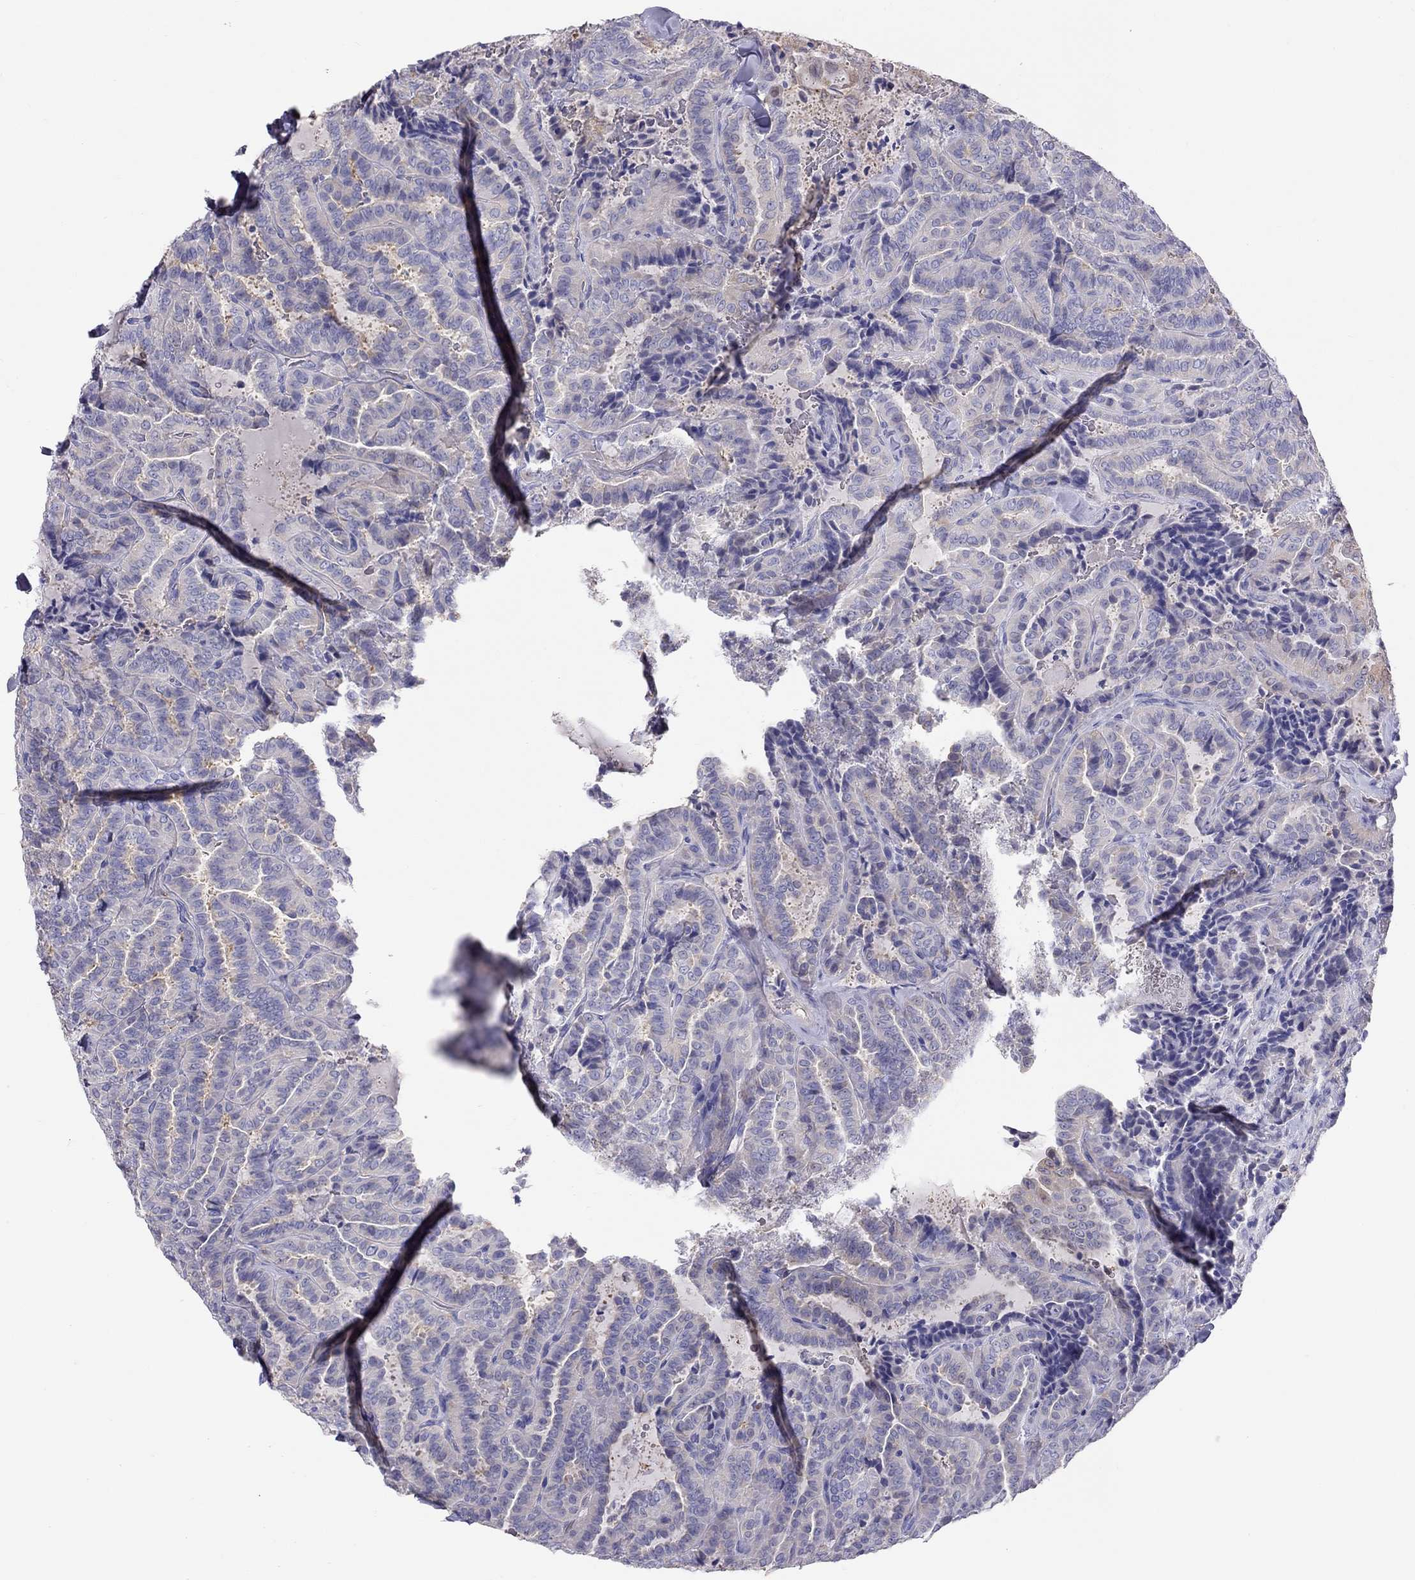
{"staining": {"intensity": "moderate", "quantity": "25%-75%", "location": "cytoplasmic/membranous"}, "tissue": "thyroid cancer", "cell_type": "Tumor cells", "image_type": "cancer", "snomed": [{"axis": "morphology", "description": "Papillary adenocarcinoma, NOS"}, {"axis": "topography", "description": "Thyroid gland"}], "caption": "Papillary adenocarcinoma (thyroid) stained with DAB immunohistochemistry shows medium levels of moderate cytoplasmic/membranous positivity in about 25%-75% of tumor cells.", "gene": "ALOX15B", "patient": {"sex": "female", "age": 39}}